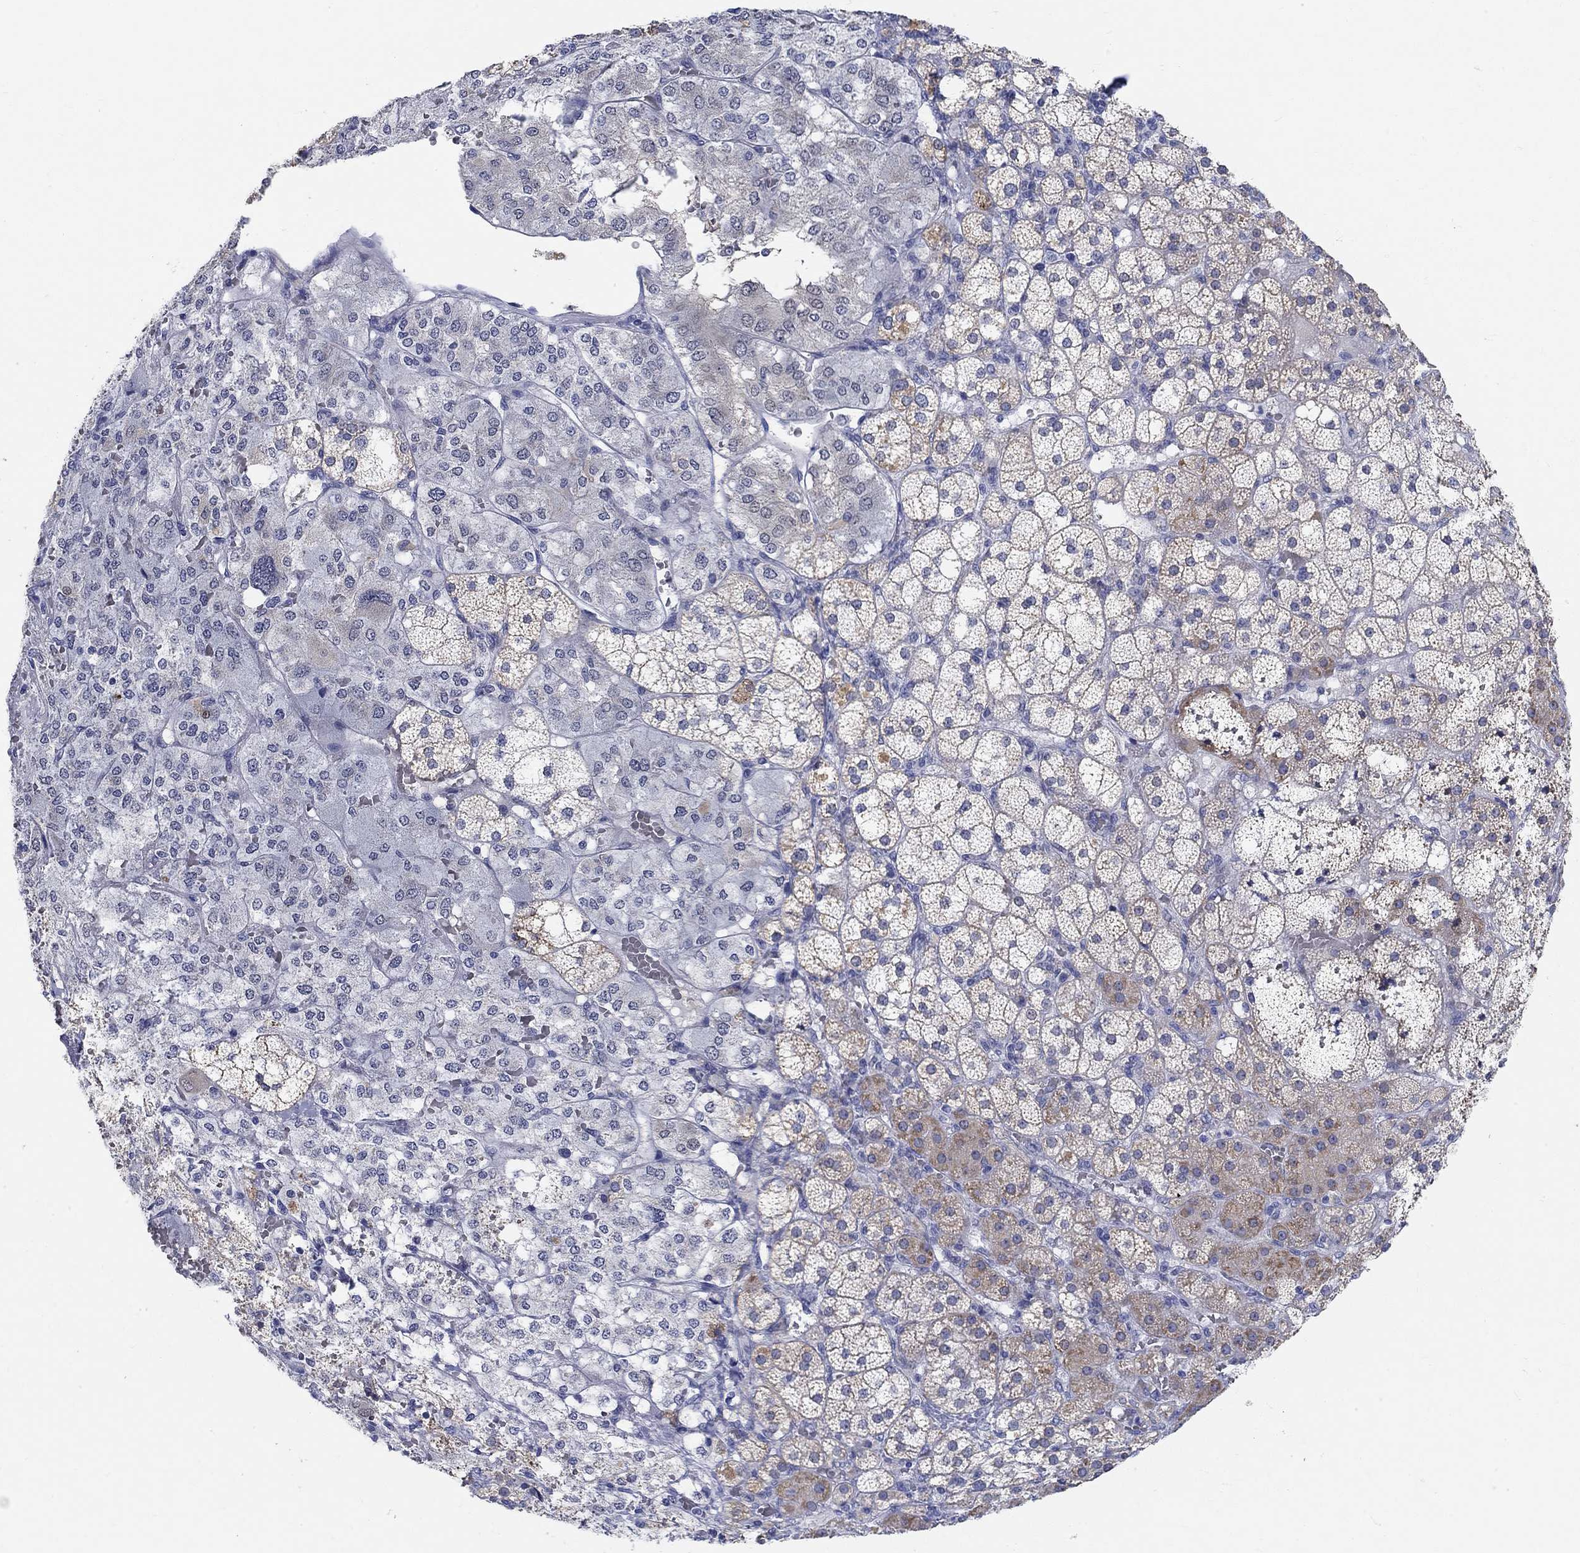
{"staining": {"intensity": "moderate", "quantity": "<25%", "location": "cytoplasmic/membranous"}, "tissue": "adrenal gland", "cell_type": "Glandular cells", "image_type": "normal", "snomed": [{"axis": "morphology", "description": "Normal tissue, NOS"}, {"axis": "topography", "description": "Adrenal gland"}], "caption": "Immunohistochemistry image of unremarkable adrenal gland: adrenal gland stained using IHC demonstrates low levels of moderate protein expression localized specifically in the cytoplasmic/membranous of glandular cells, appearing as a cytoplasmic/membranous brown color.", "gene": "GRIA3", "patient": {"sex": "male", "age": 53}}